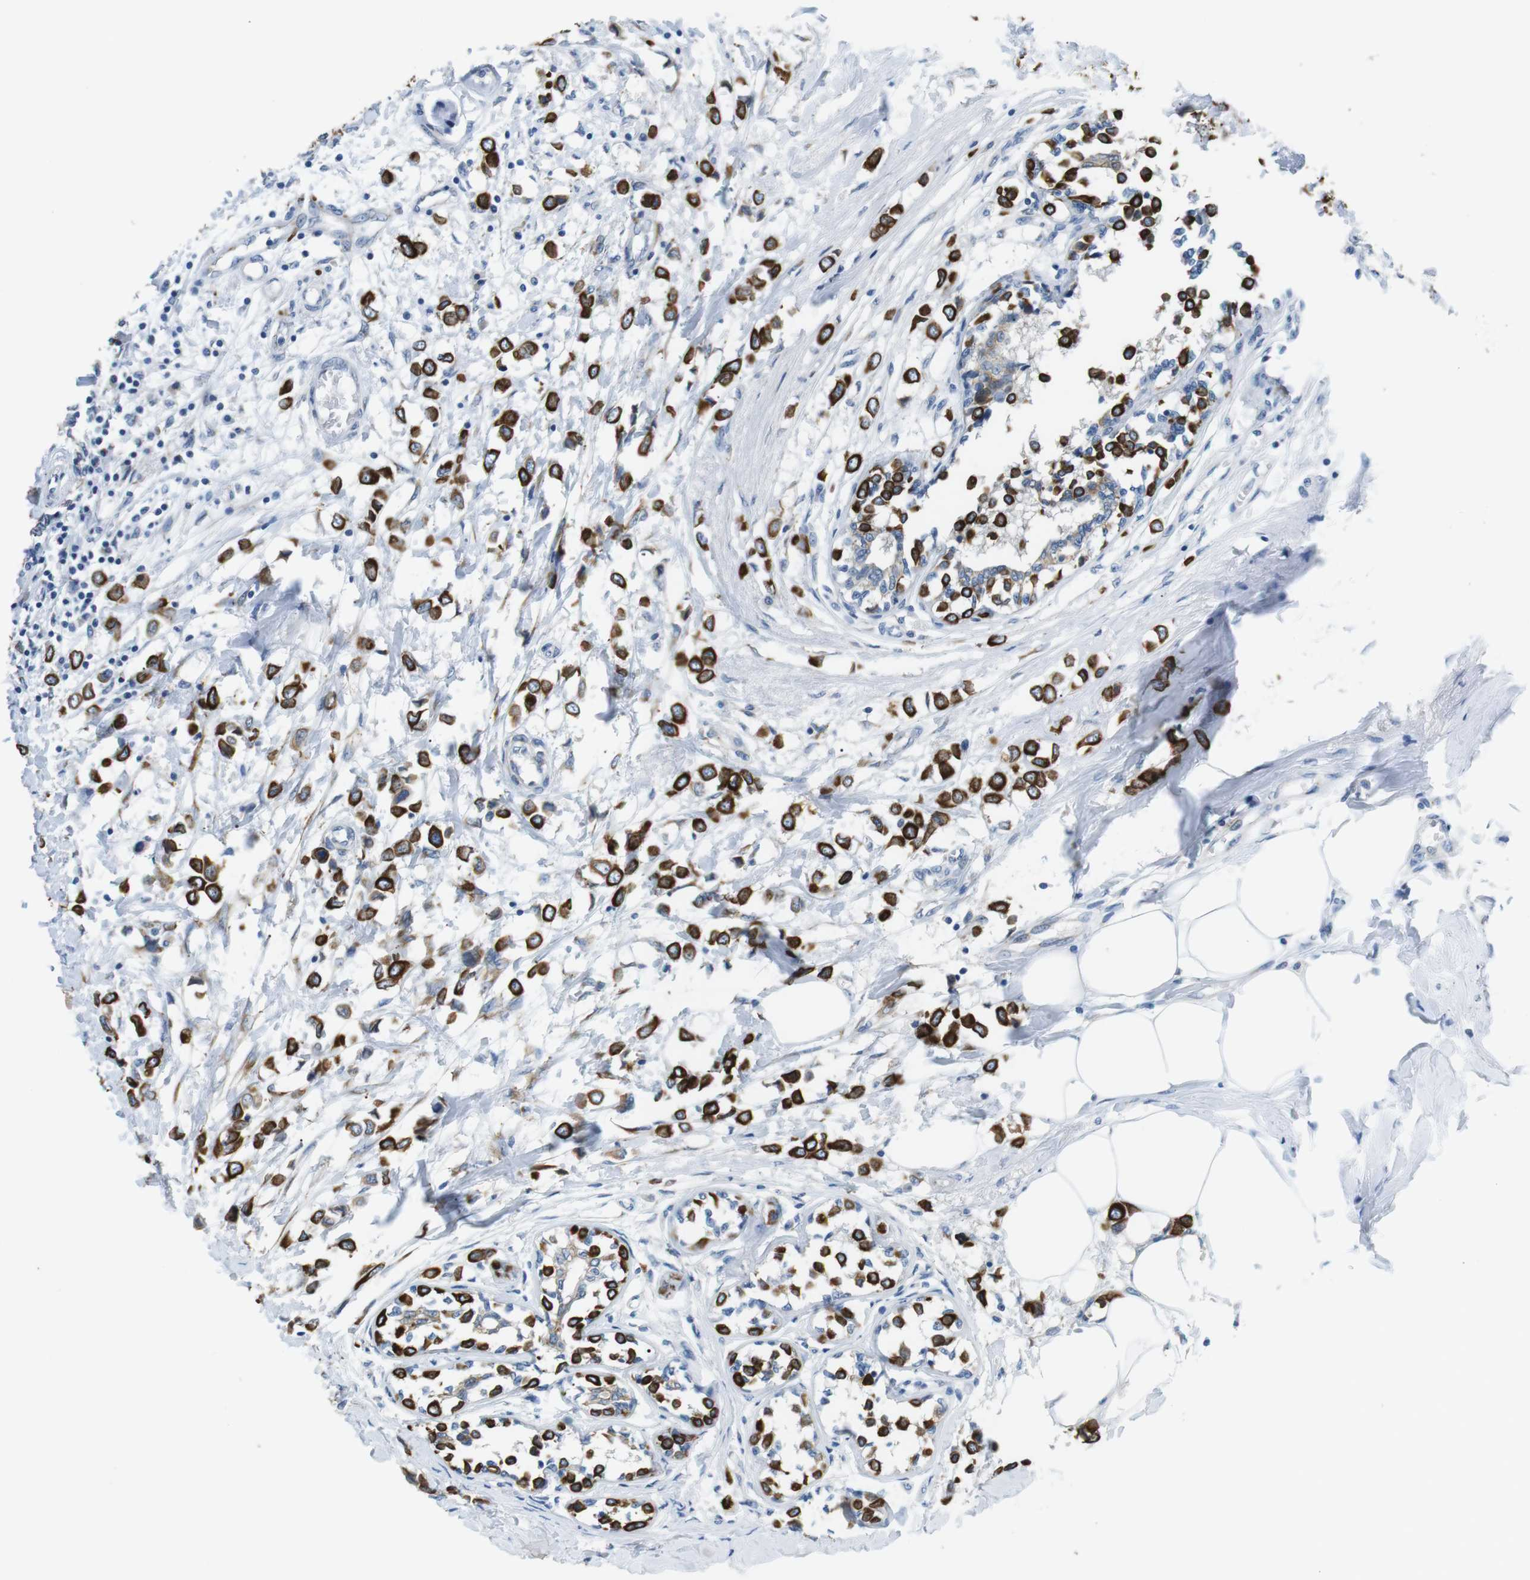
{"staining": {"intensity": "strong", "quantity": ">75%", "location": "cytoplasmic/membranous"}, "tissue": "breast cancer", "cell_type": "Tumor cells", "image_type": "cancer", "snomed": [{"axis": "morphology", "description": "Lobular carcinoma"}, {"axis": "topography", "description": "Breast"}], "caption": "Immunohistochemical staining of human lobular carcinoma (breast) displays strong cytoplasmic/membranous protein expression in about >75% of tumor cells. Nuclei are stained in blue.", "gene": "UNC5CL", "patient": {"sex": "female", "age": 51}}